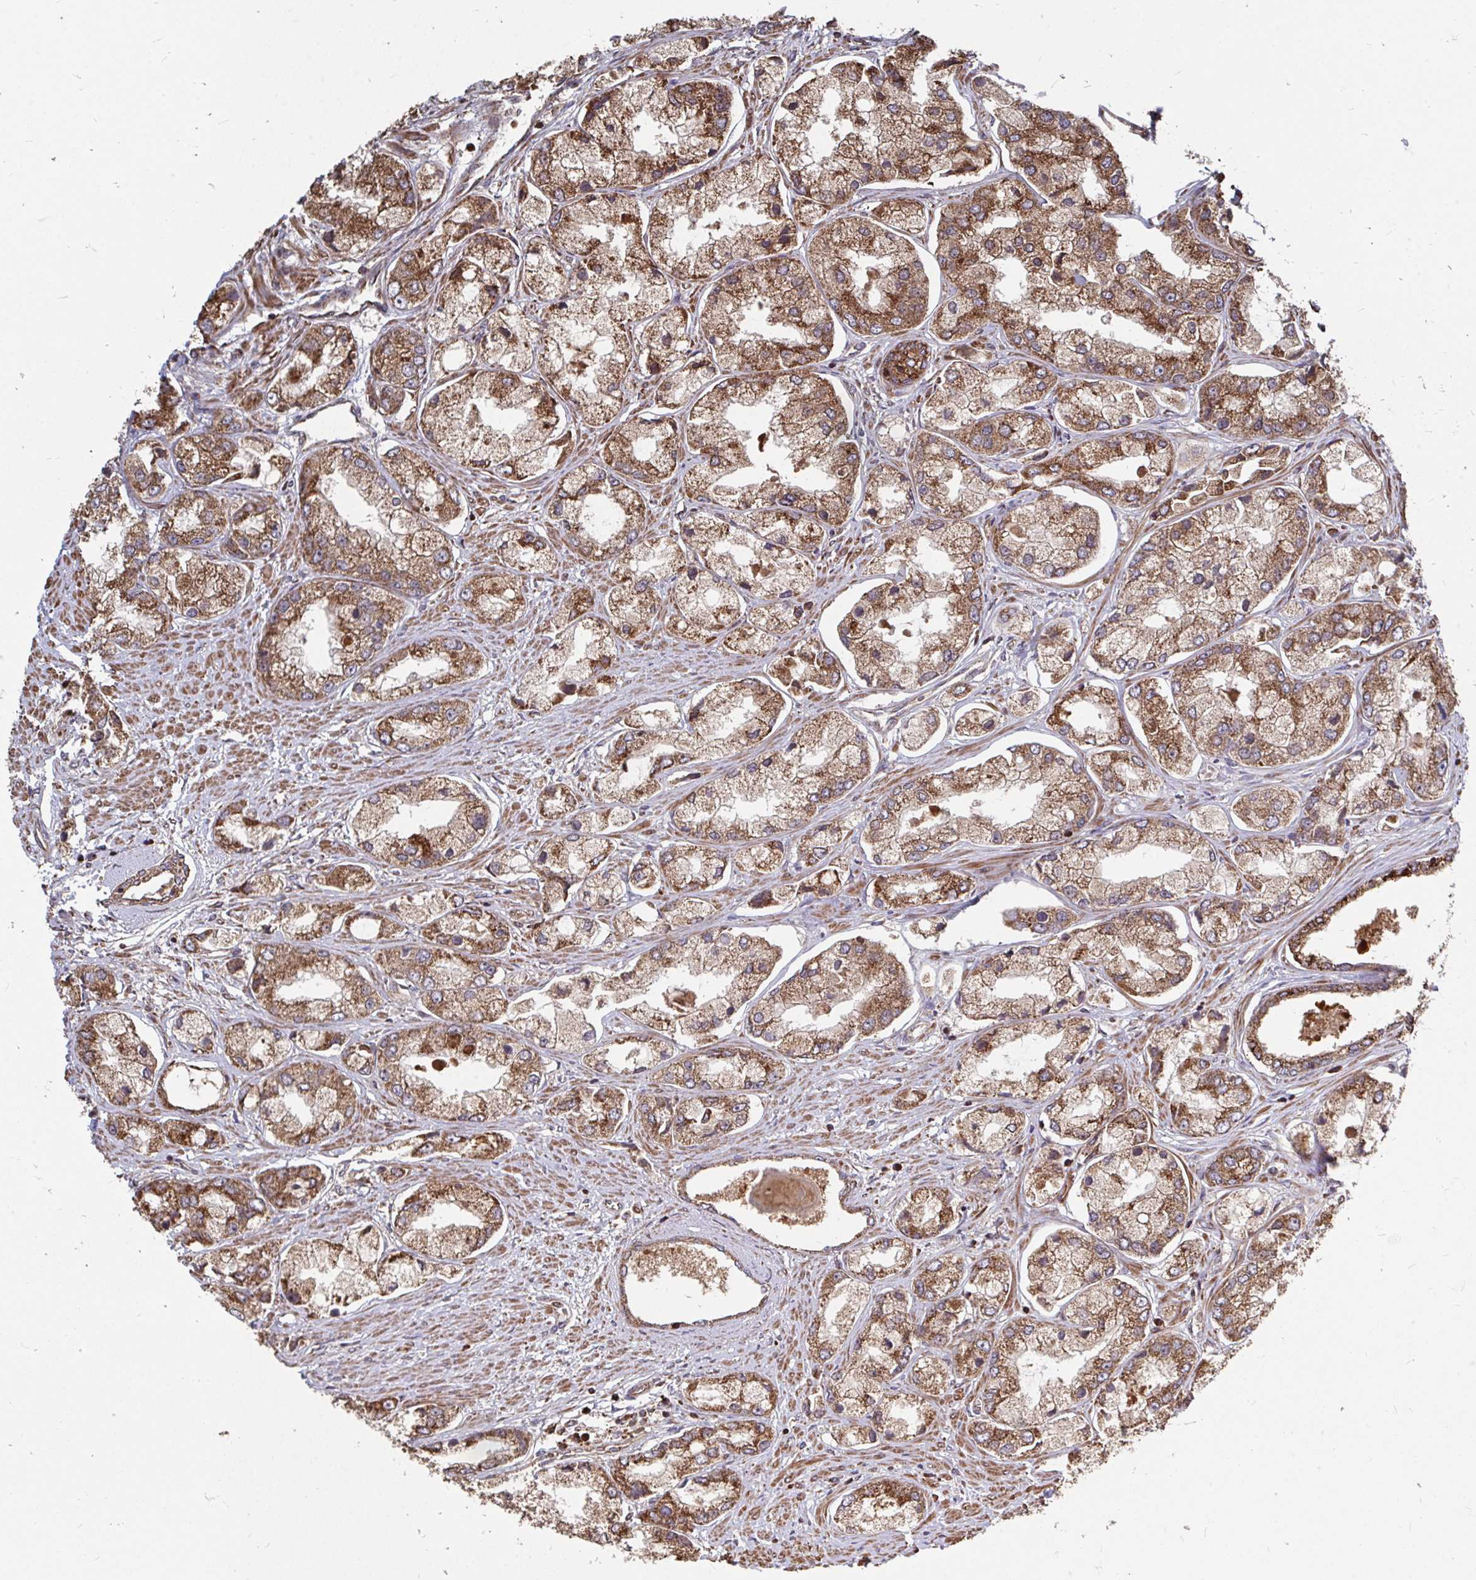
{"staining": {"intensity": "moderate", "quantity": ">75%", "location": "cytoplasmic/membranous"}, "tissue": "prostate cancer", "cell_type": "Tumor cells", "image_type": "cancer", "snomed": [{"axis": "morphology", "description": "Adenocarcinoma, Low grade"}, {"axis": "topography", "description": "Prostate"}], "caption": "Moderate cytoplasmic/membranous expression for a protein is identified in about >75% of tumor cells of prostate cancer using immunohistochemistry (IHC).", "gene": "FAM89A", "patient": {"sex": "male", "age": 69}}